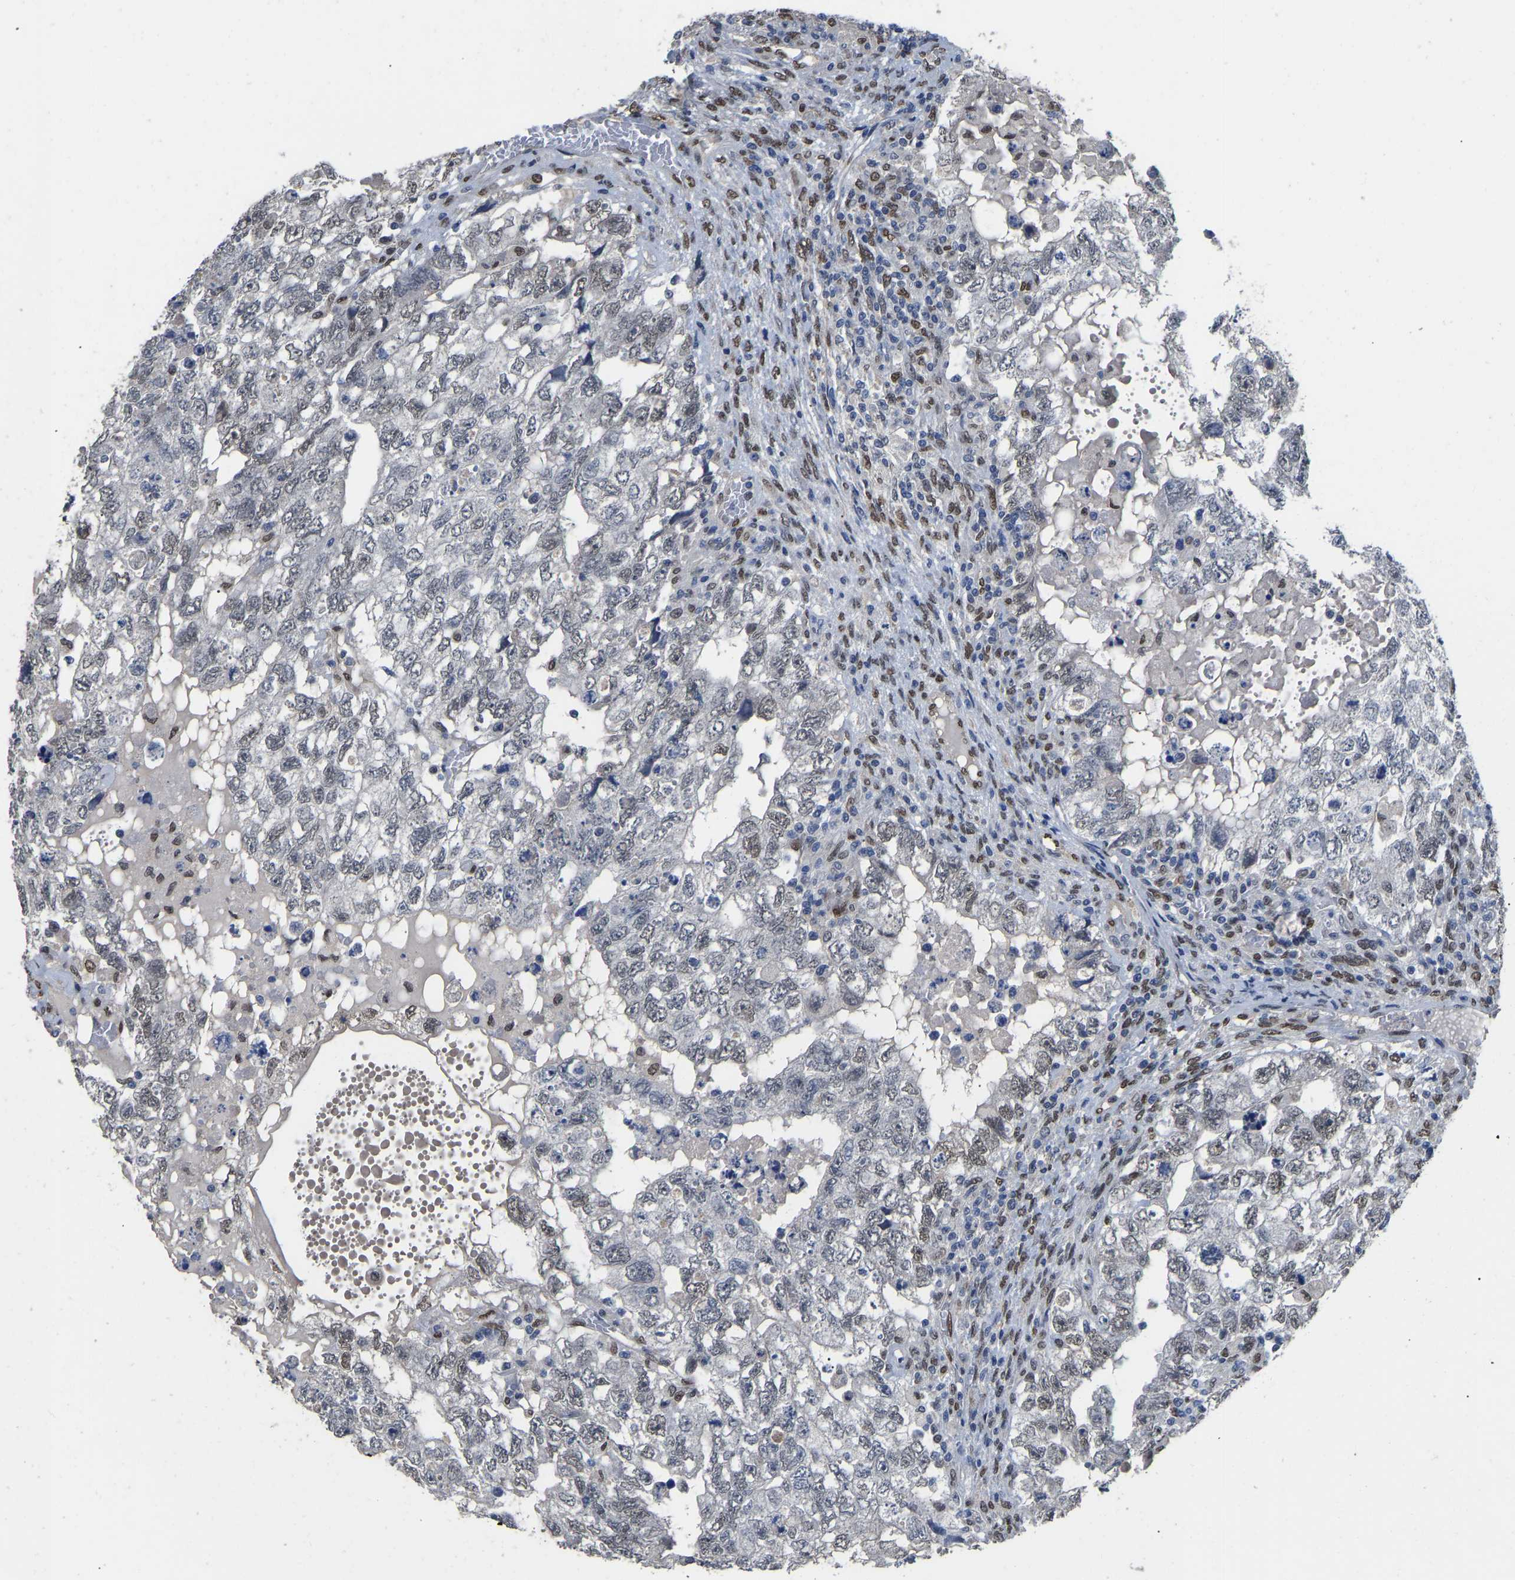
{"staining": {"intensity": "moderate", "quantity": "25%-75%", "location": "nuclear"}, "tissue": "testis cancer", "cell_type": "Tumor cells", "image_type": "cancer", "snomed": [{"axis": "morphology", "description": "Carcinoma, Embryonal, NOS"}, {"axis": "topography", "description": "Testis"}], "caption": "The photomicrograph displays immunohistochemical staining of embryonal carcinoma (testis). There is moderate nuclear staining is identified in approximately 25%-75% of tumor cells. (DAB IHC with brightfield microscopy, high magnification).", "gene": "QKI", "patient": {"sex": "male", "age": 36}}